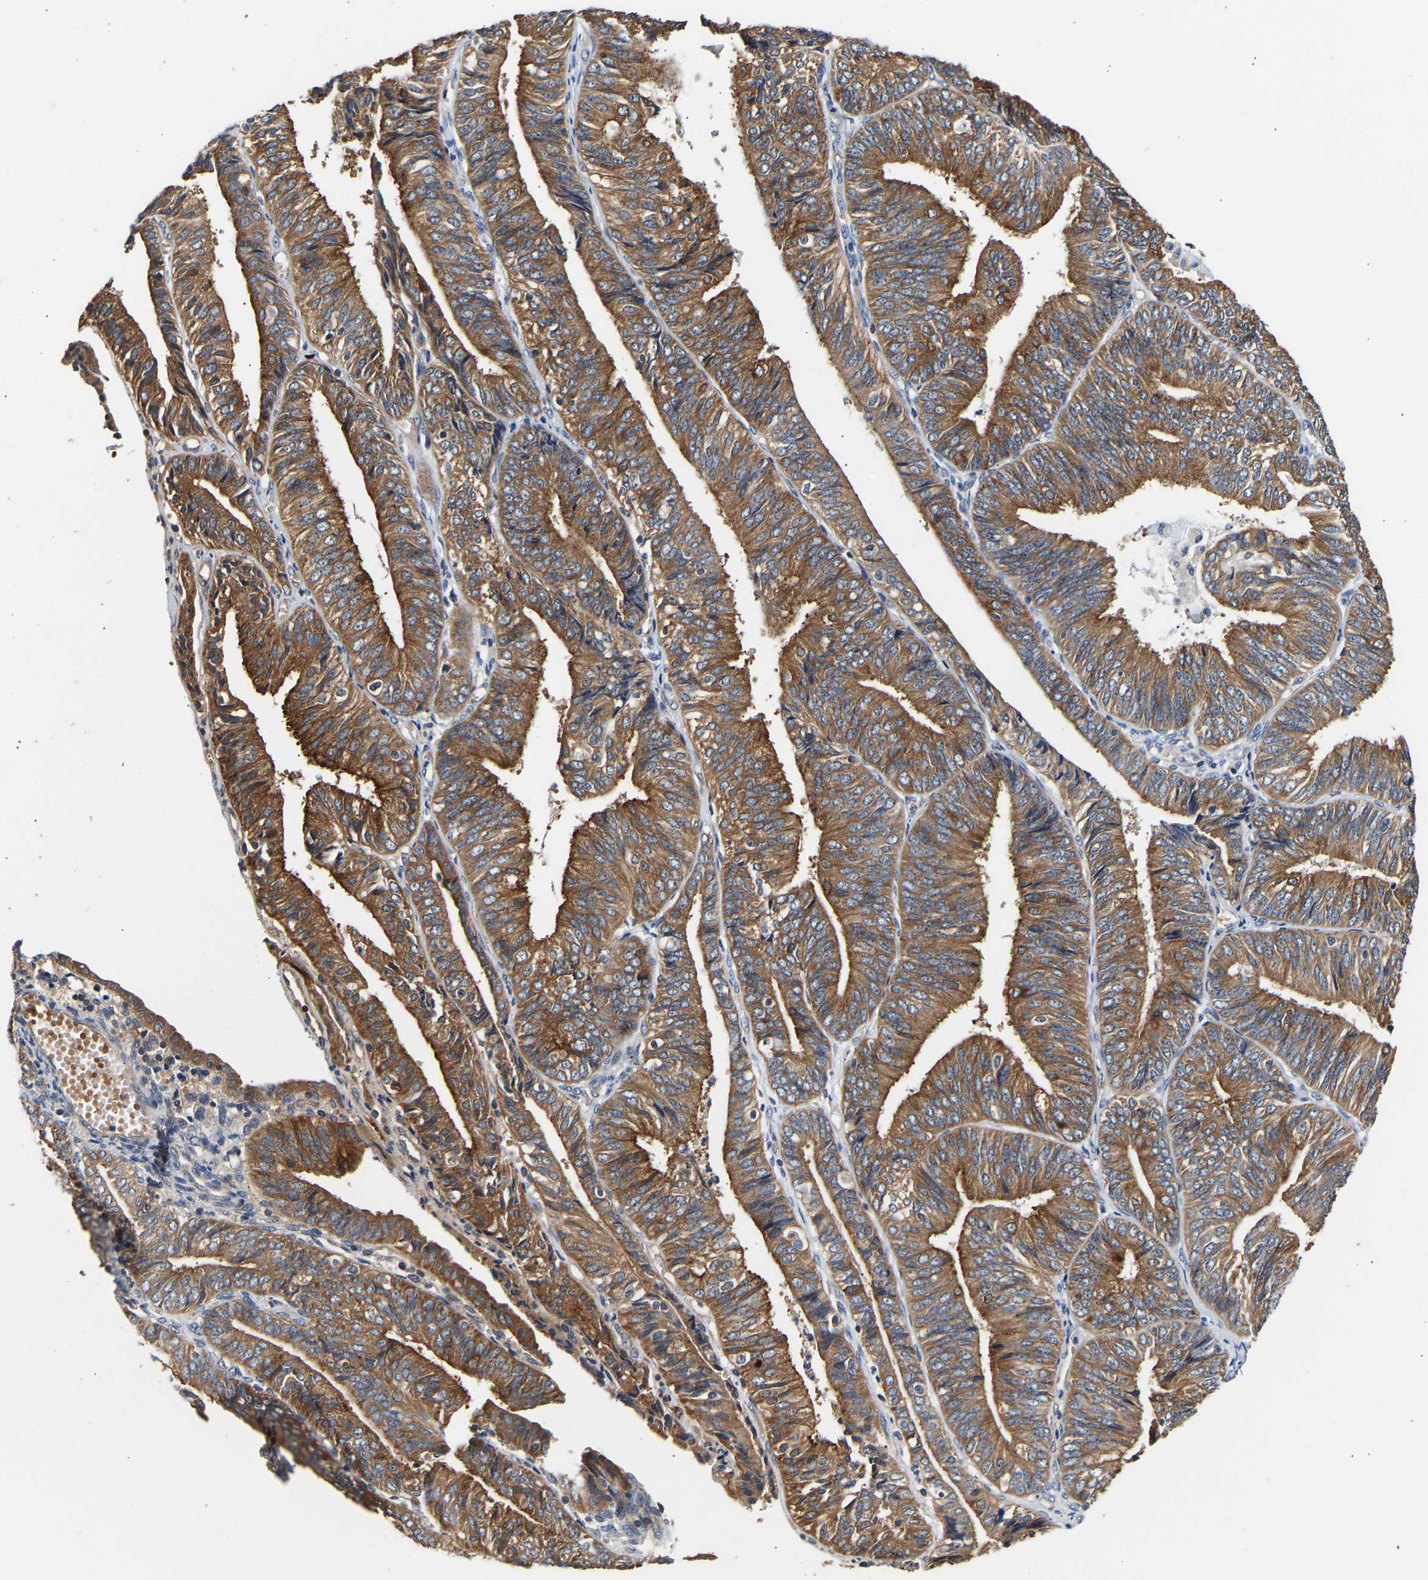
{"staining": {"intensity": "moderate", "quantity": ">75%", "location": "cytoplasmic/membranous"}, "tissue": "endometrial cancer", "cell_type": "Tumor cells", "image_type": "cancer", "snomed": [{"axis": "morphology", "description": "Adenocarcinoma, NOS"}, {"axis": "topography", "description": "Endometrium"}], "caption": "An immunohistochemistry image of neoplastic tissue is shown. Protein staining in brown shows moderate cytoplasmic/membranous positivity in endometrial cancer (adenocarcinoma) within tumor cells.", "gene": "LRBA", "patient": {"sex": "female", "age": 58}}